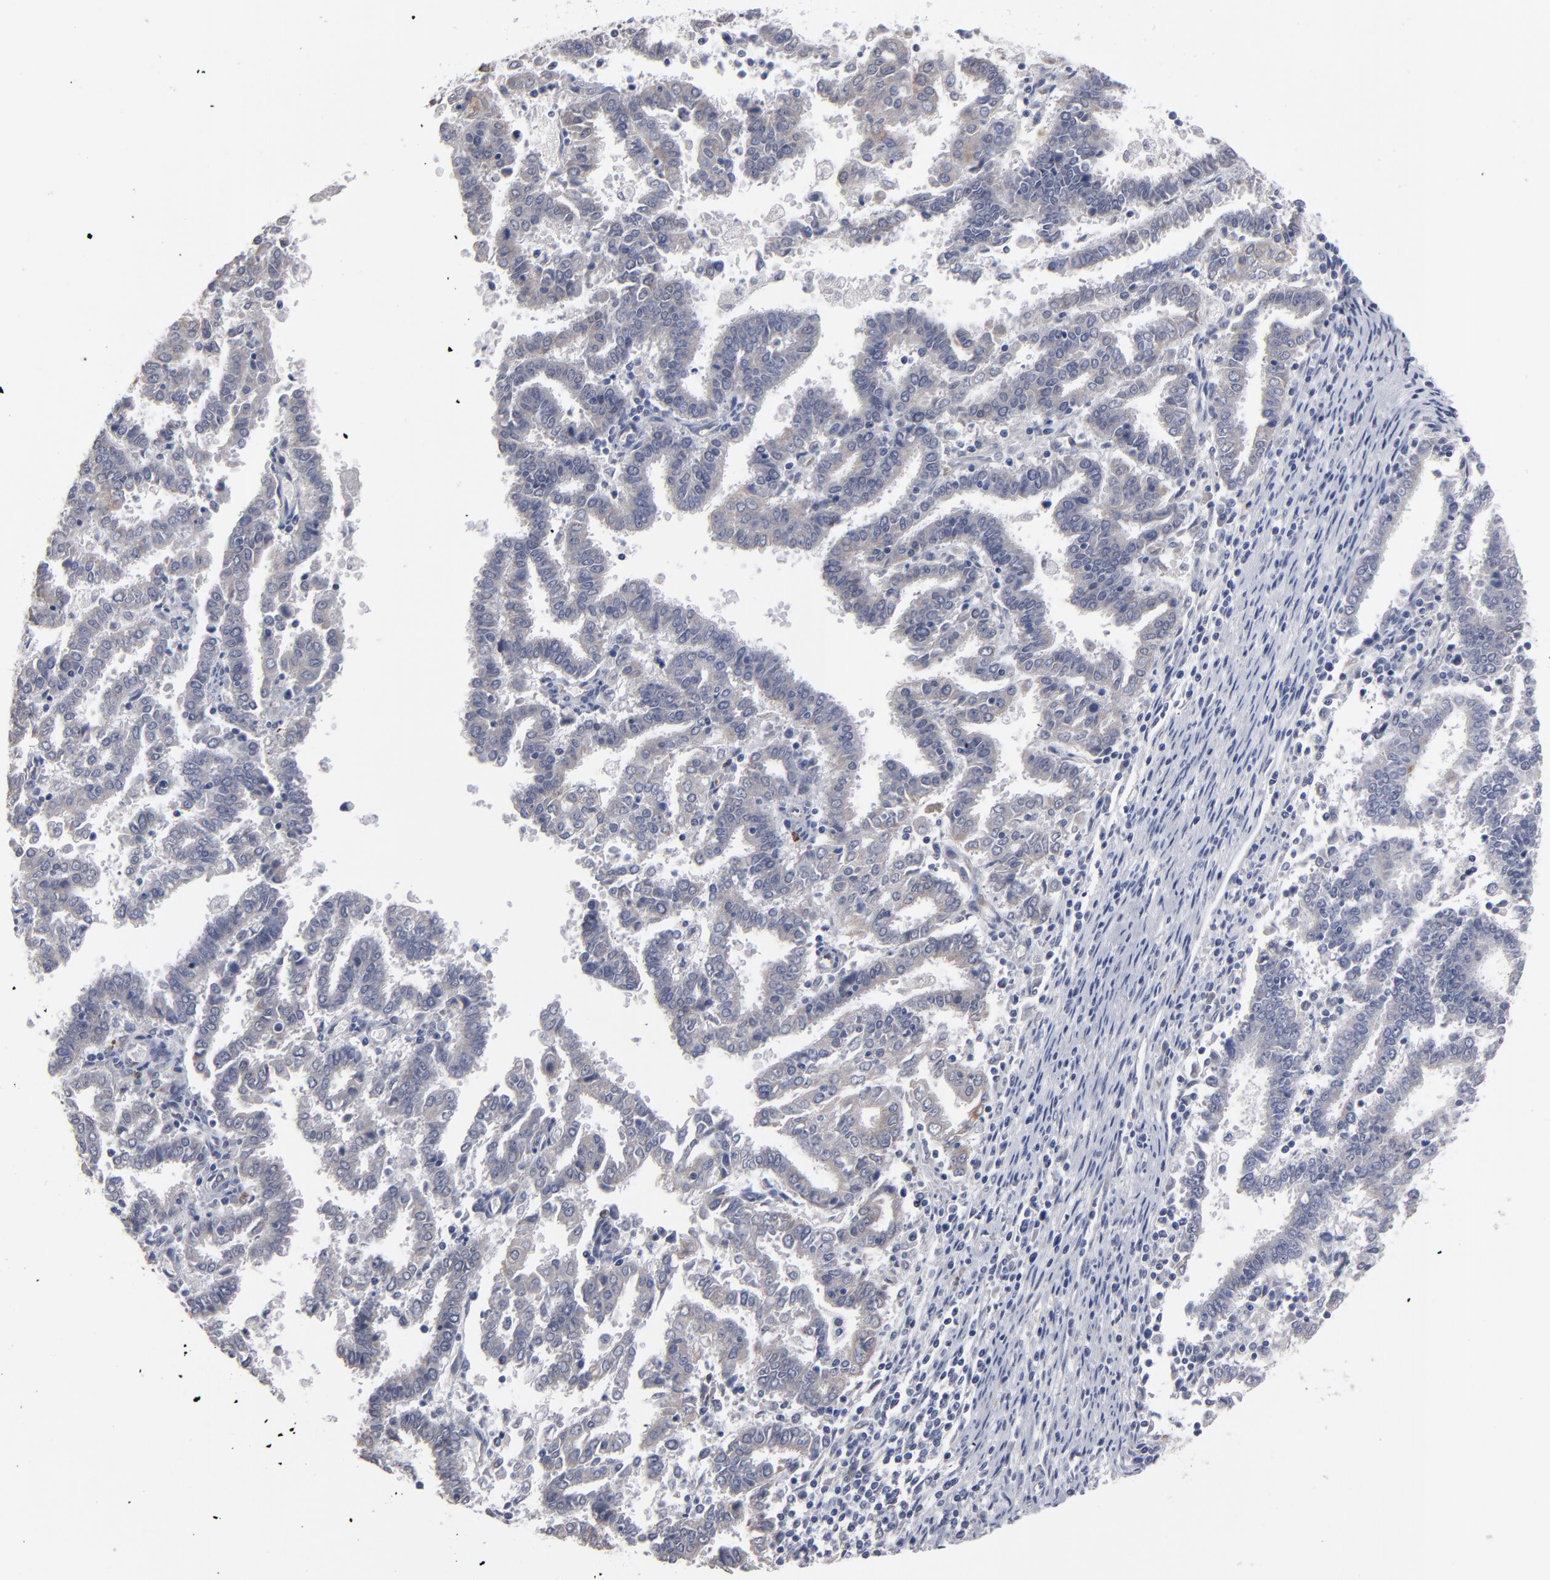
{"staining": {"intensity": "weak", "quantity": "25%-75%", "location": "cytoplasmic/membranous"}, "tissue": "endometrial cancer", "cell_type": "Tumor cells", "image_type": "cancer", "snomed": [{"axis": "morphology", "description": "Adenocarcinoma, NOS"}, {"axis": "topography", "description": "Uterus"}], "caption": "Immunohistochemical staining of endometrial cancer displays weak cytoplasmic/membranous protein staining in approximately 25%-75% of tumor cells.", "gene": "ZNF175", "patient": {"sex": "female", "age": 83}}